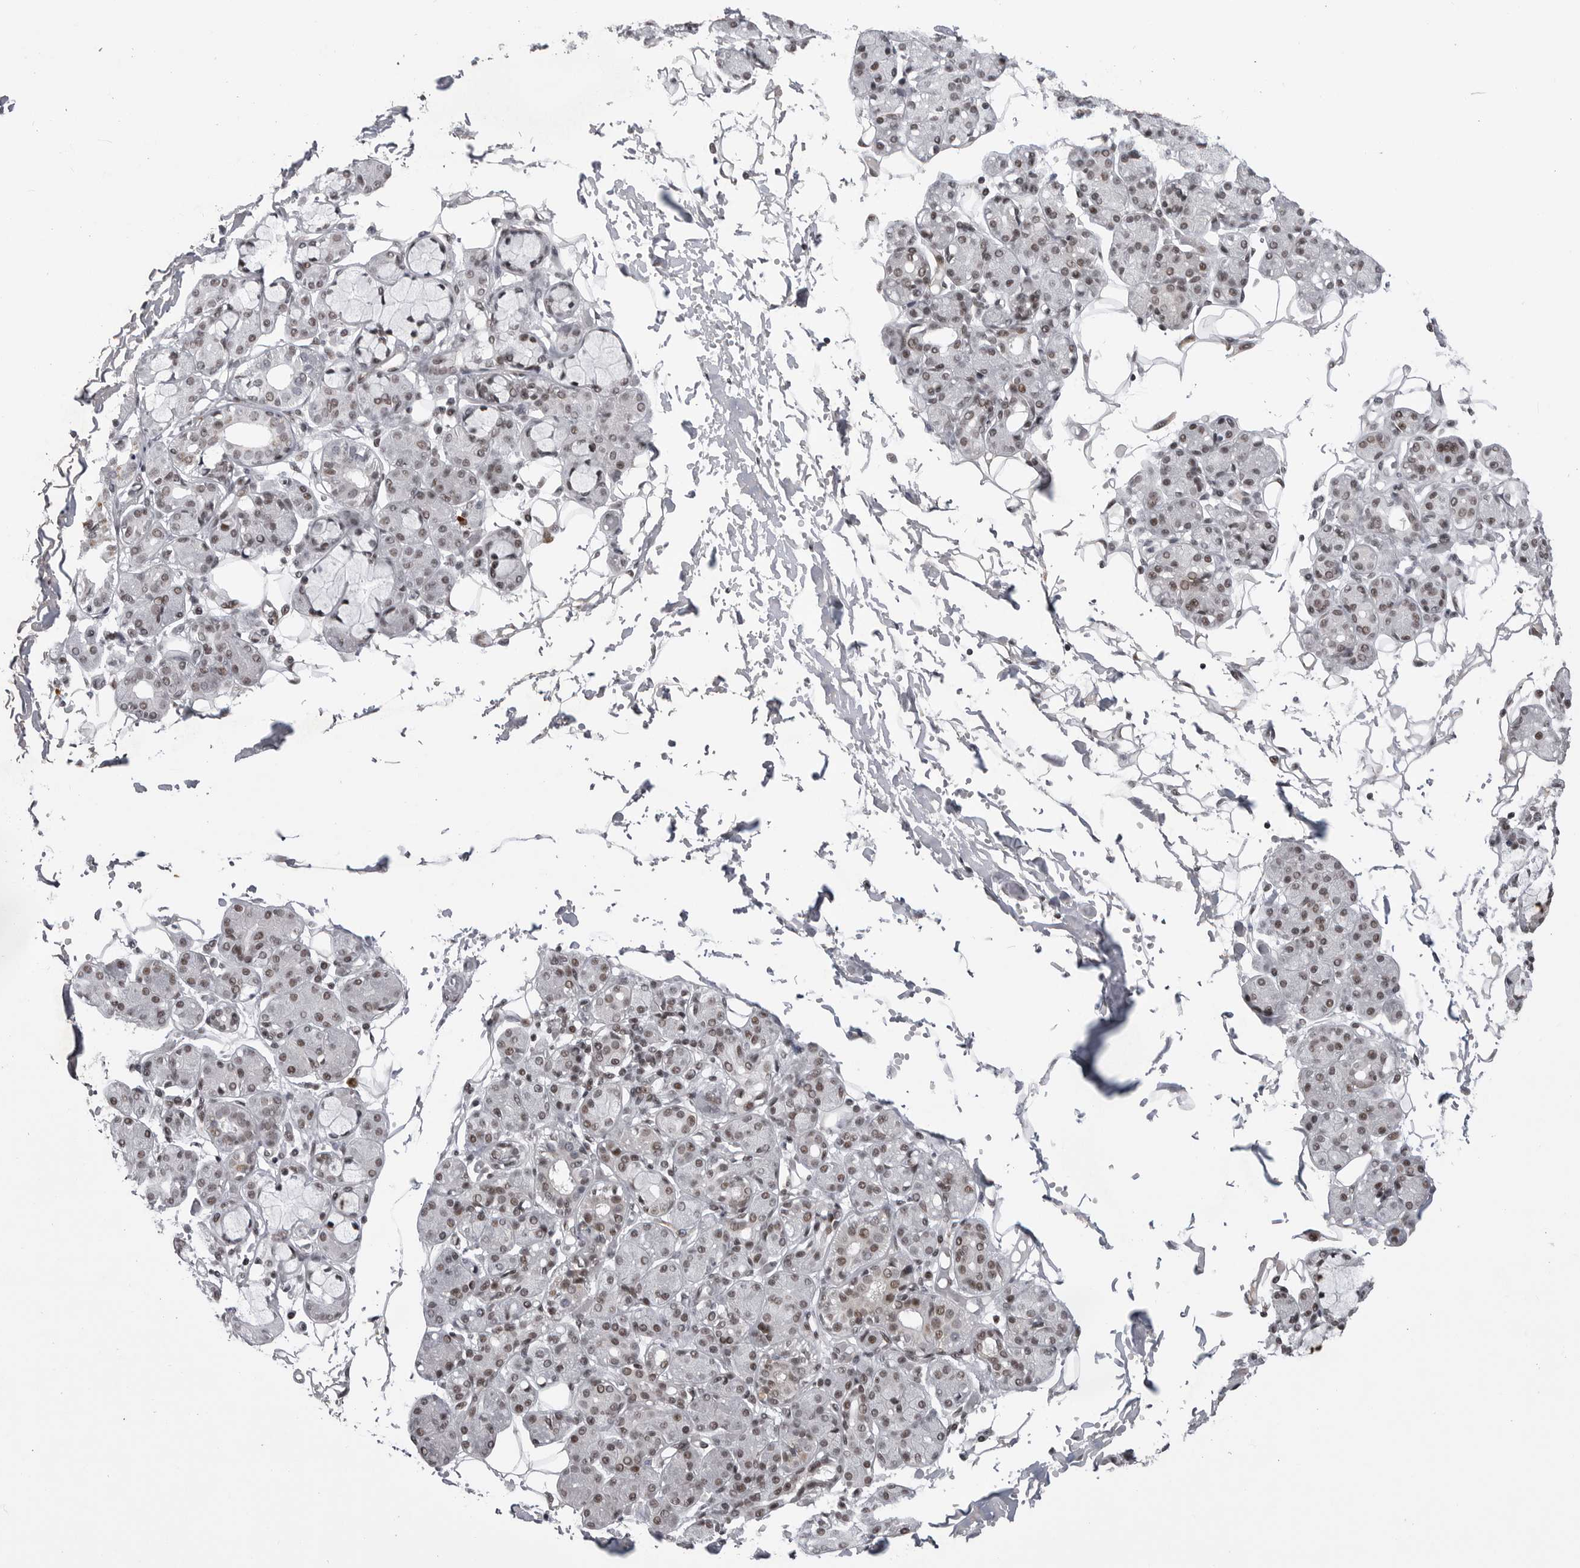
{"staining": {"intensity": "weak", "quantity": "25%-75%", "location": "nuclear"}, "tissue": "salivary gland", "cell_type": "Glandular cells", "image_type": "normal", "snomed": [{"axis": "morphology", "description": "Normal tissue, NOS"}, {"axis": "topography", "description": "Salivary gland"}], "caption": "Salivary gland stained with IHC displays weak nuclear expression in approximately 25%-75% of glandular cells. (DAB IHC, brown staining for protein, blue staining for nuclei).", "gene": "TRIM66", "patient": {"sex": "male", "age": 63}}